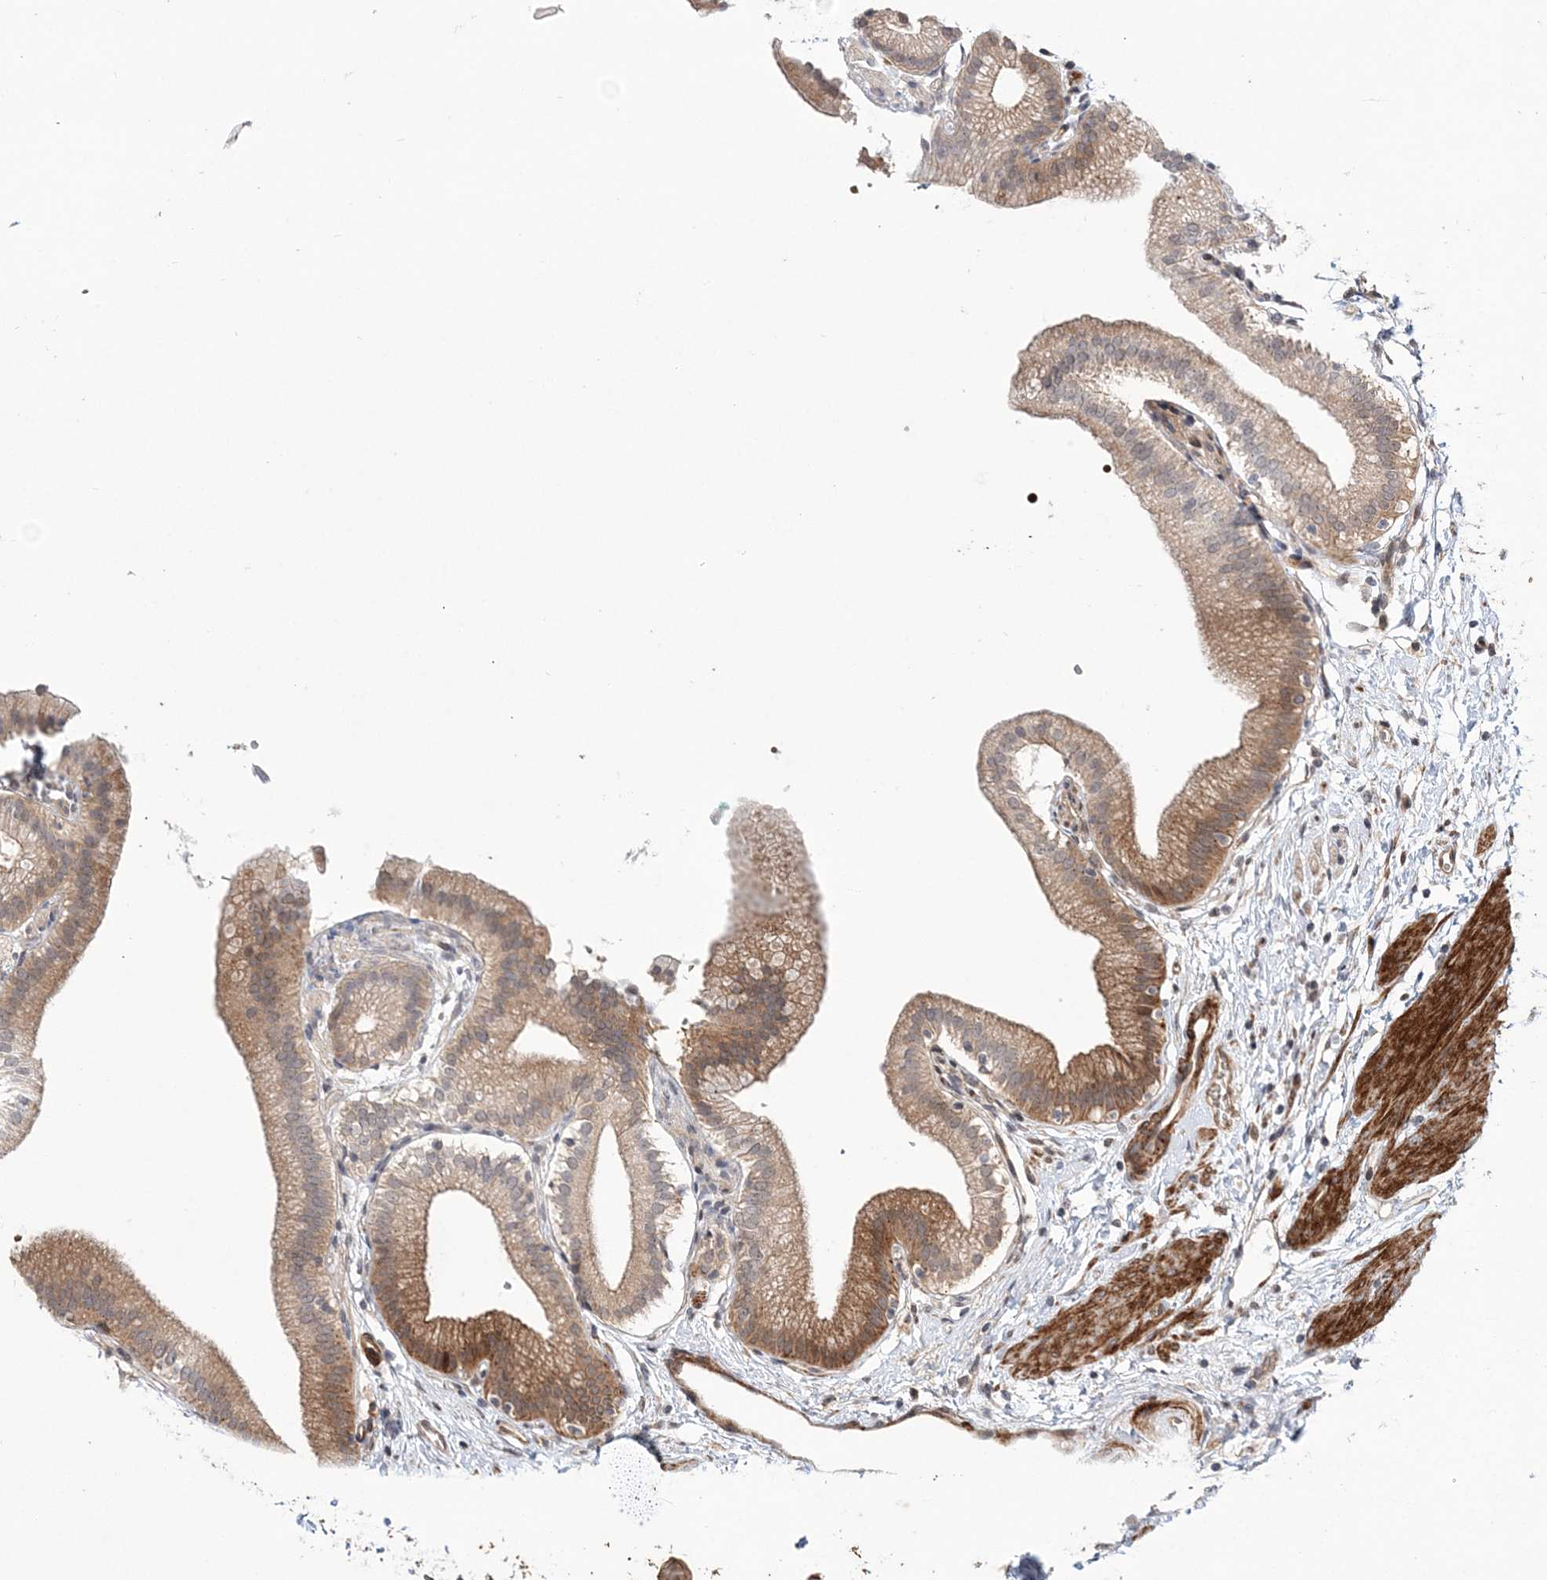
{"staining": {"intensity": "moderate", "quantity": "25%-75%", "location": "cytoplasmic/membranous,nuclear"}, "tissue": "gallbladder", "cell_type": "Glandular cells", "image_type": "normal", "snomed": [{"axis": "morphology", "description": "Normal tissue, NOS"}, {"axis": "topography", "description": "Gallbladder"}], "caption": "Immunohistochemical staining of benign human gallbladder reveals 25%-75% levels of moderate cytoplasmic/membranous,nuclear protein staining in about 25%-75% of glandular cells. The staining was performed using DAB (3,3'-diaminobenzidine) to visualize the protein expression in brown, while the nuclei were stained in blue with hematoxylin (Magnification: 20x).", "gene": "UBTD2", "patient": {"sex": "male", "age": 55}}